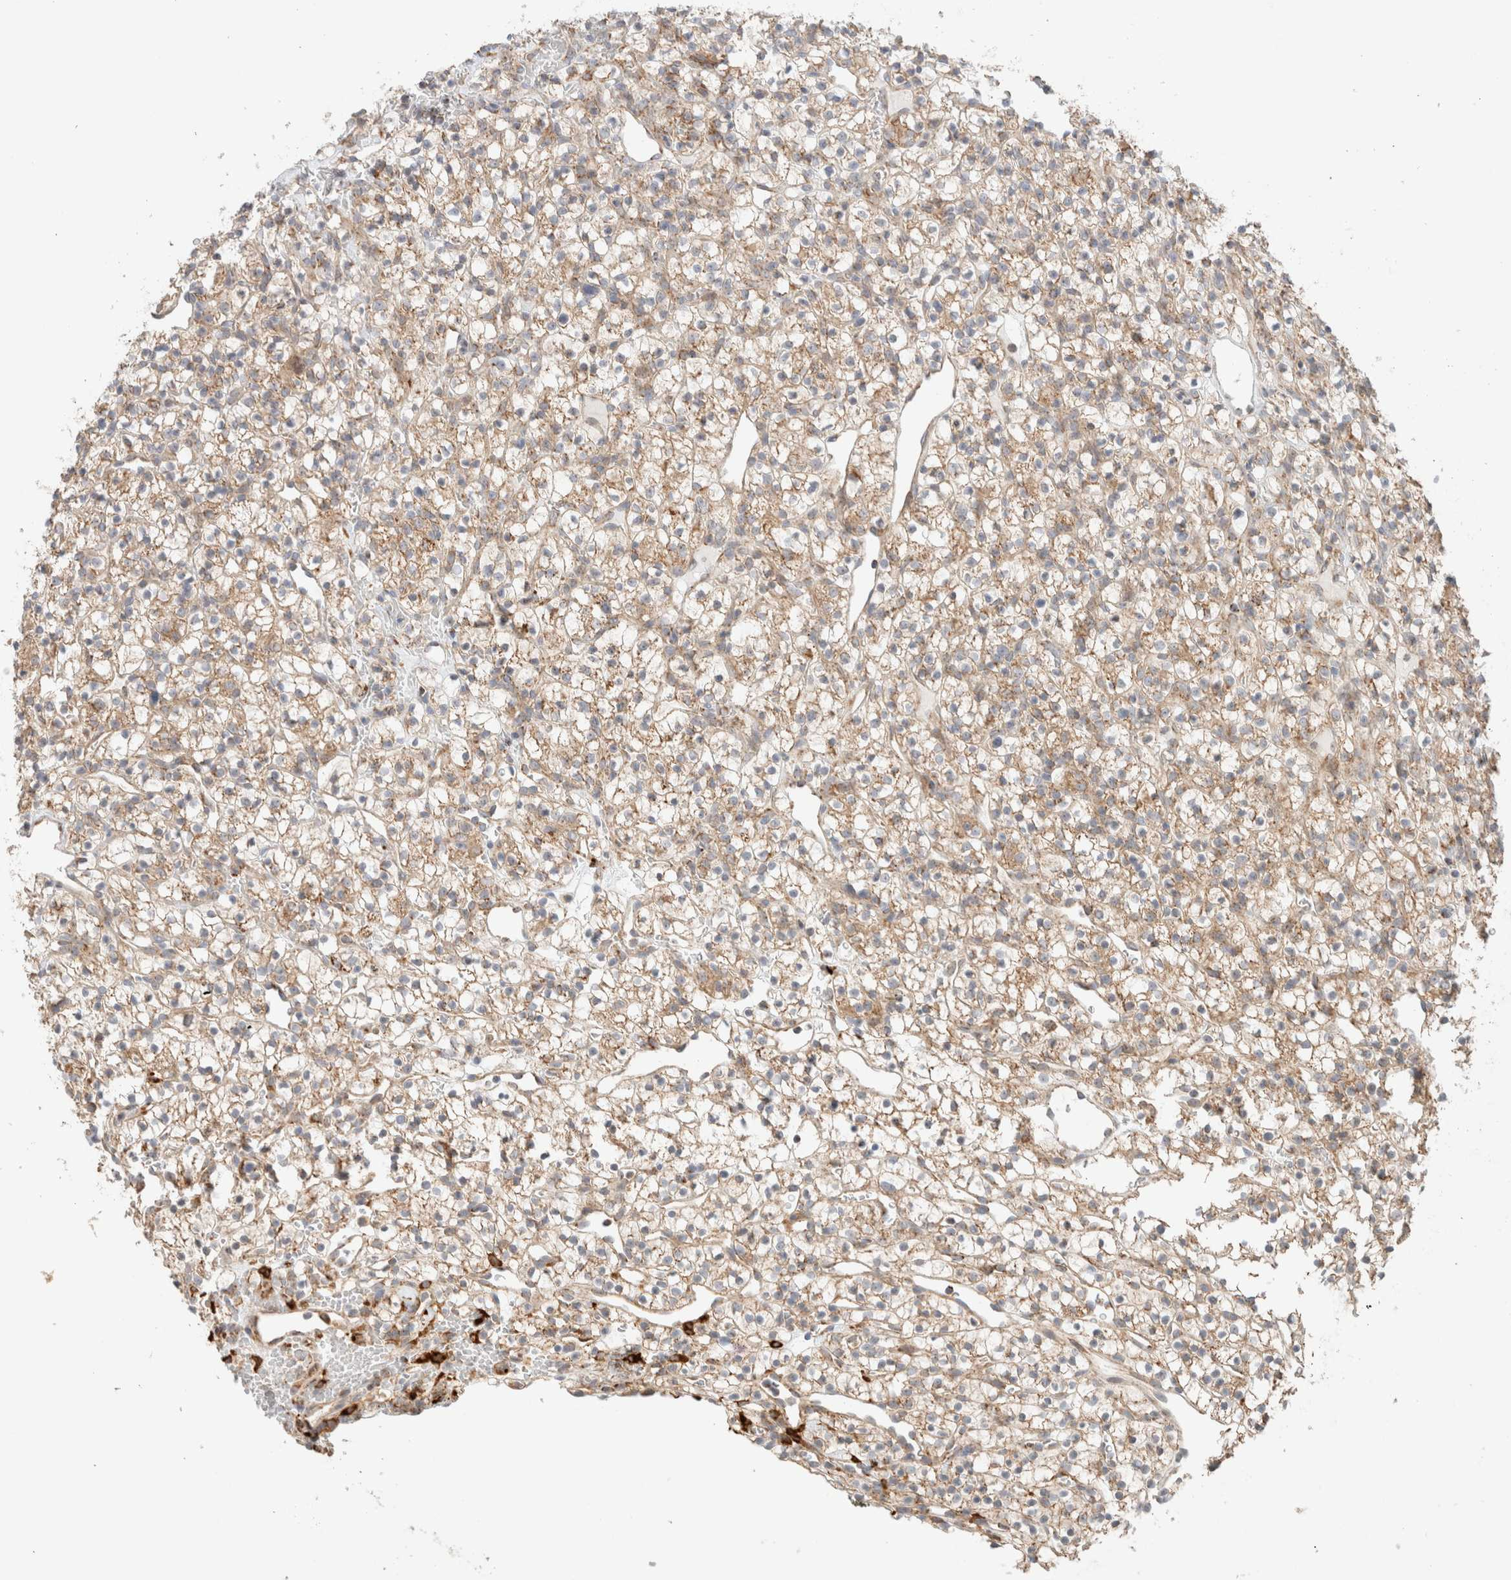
{"staining": {"intensity": "moderate", "quantity": ">75%", "location": "cytoplasmic/membranous"}, "tissue": "renal cancer", "cell_type": "Tumor cells", "image_type": "cancer", "snomed": [{"axis": "morphology", "description": "Adenocarcinoma, NOS"}, {"axis": "topography", "description": "Kidney"}], "caption": "Adenocarcinoma (renal) tissue exhibits moderate cytoplasmic/membranous positivity in approximately >75% of tumor cells, visualized by immunohistochemistry.", "gene": "MRM3", "patient": {"sex": "female", "age": 57}}